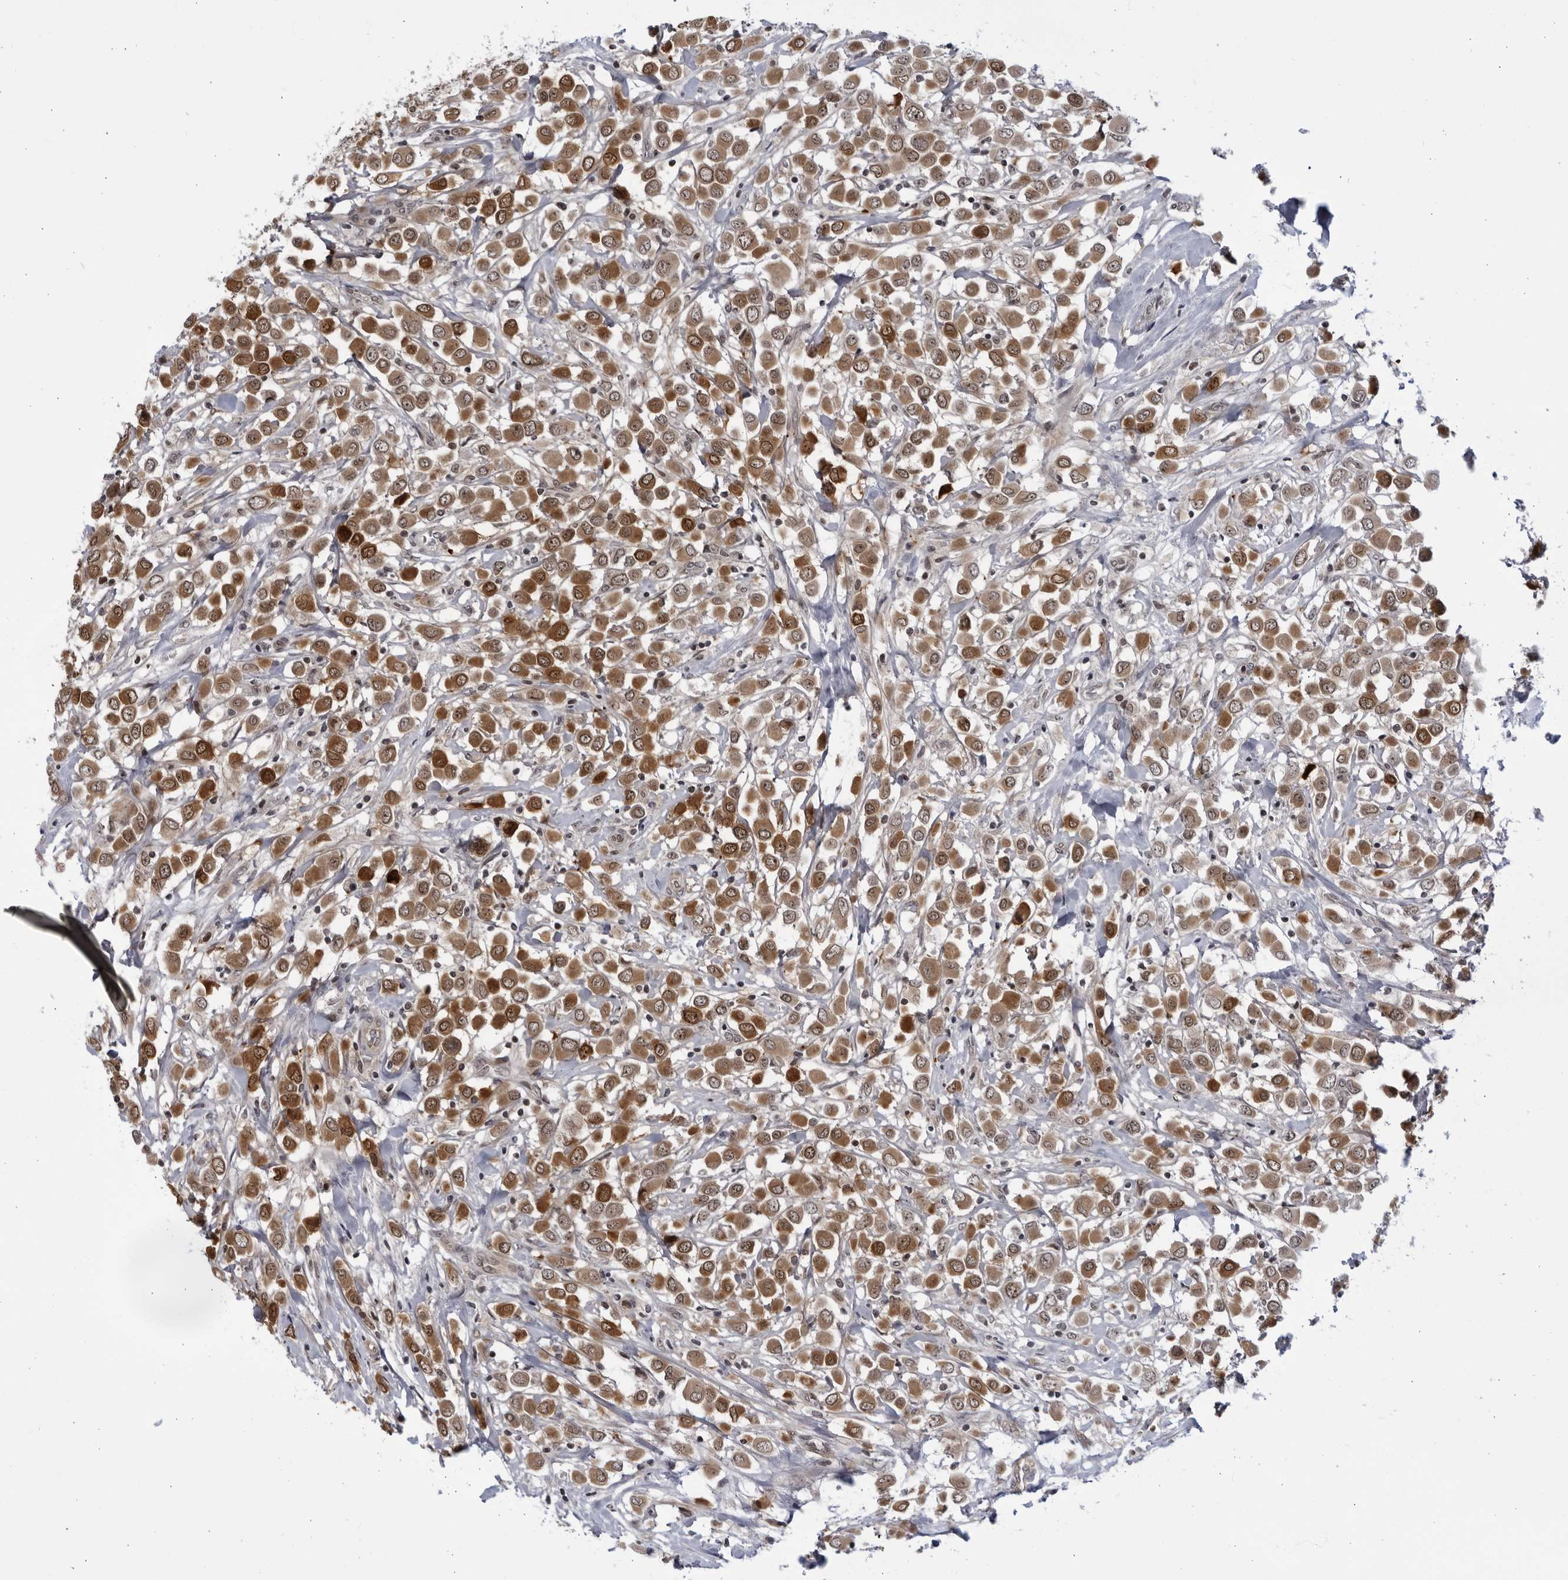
{"staining": {"intensity": "moderate", "quantity": ">75%", "location": "cytoplasmic/membranous,nuclear"}, "tissue": "breast cancer", "cell_type": "Tumor cells", "image_type": "cancer", "snomed": [{"axis": "morphology", "description": "Duct carcinoma"}, {"axis": "topography", "description": "Breast"}], "caption": "Intraductal carcinoma (breast) stained for a protein (brown) reveals moderate cytoplasmic/membranous and nuclear positive expression in approximately >75% of tumor cells.", "gene": "ITGB3BP", "patient": {"sex": "female", "age": 61}}